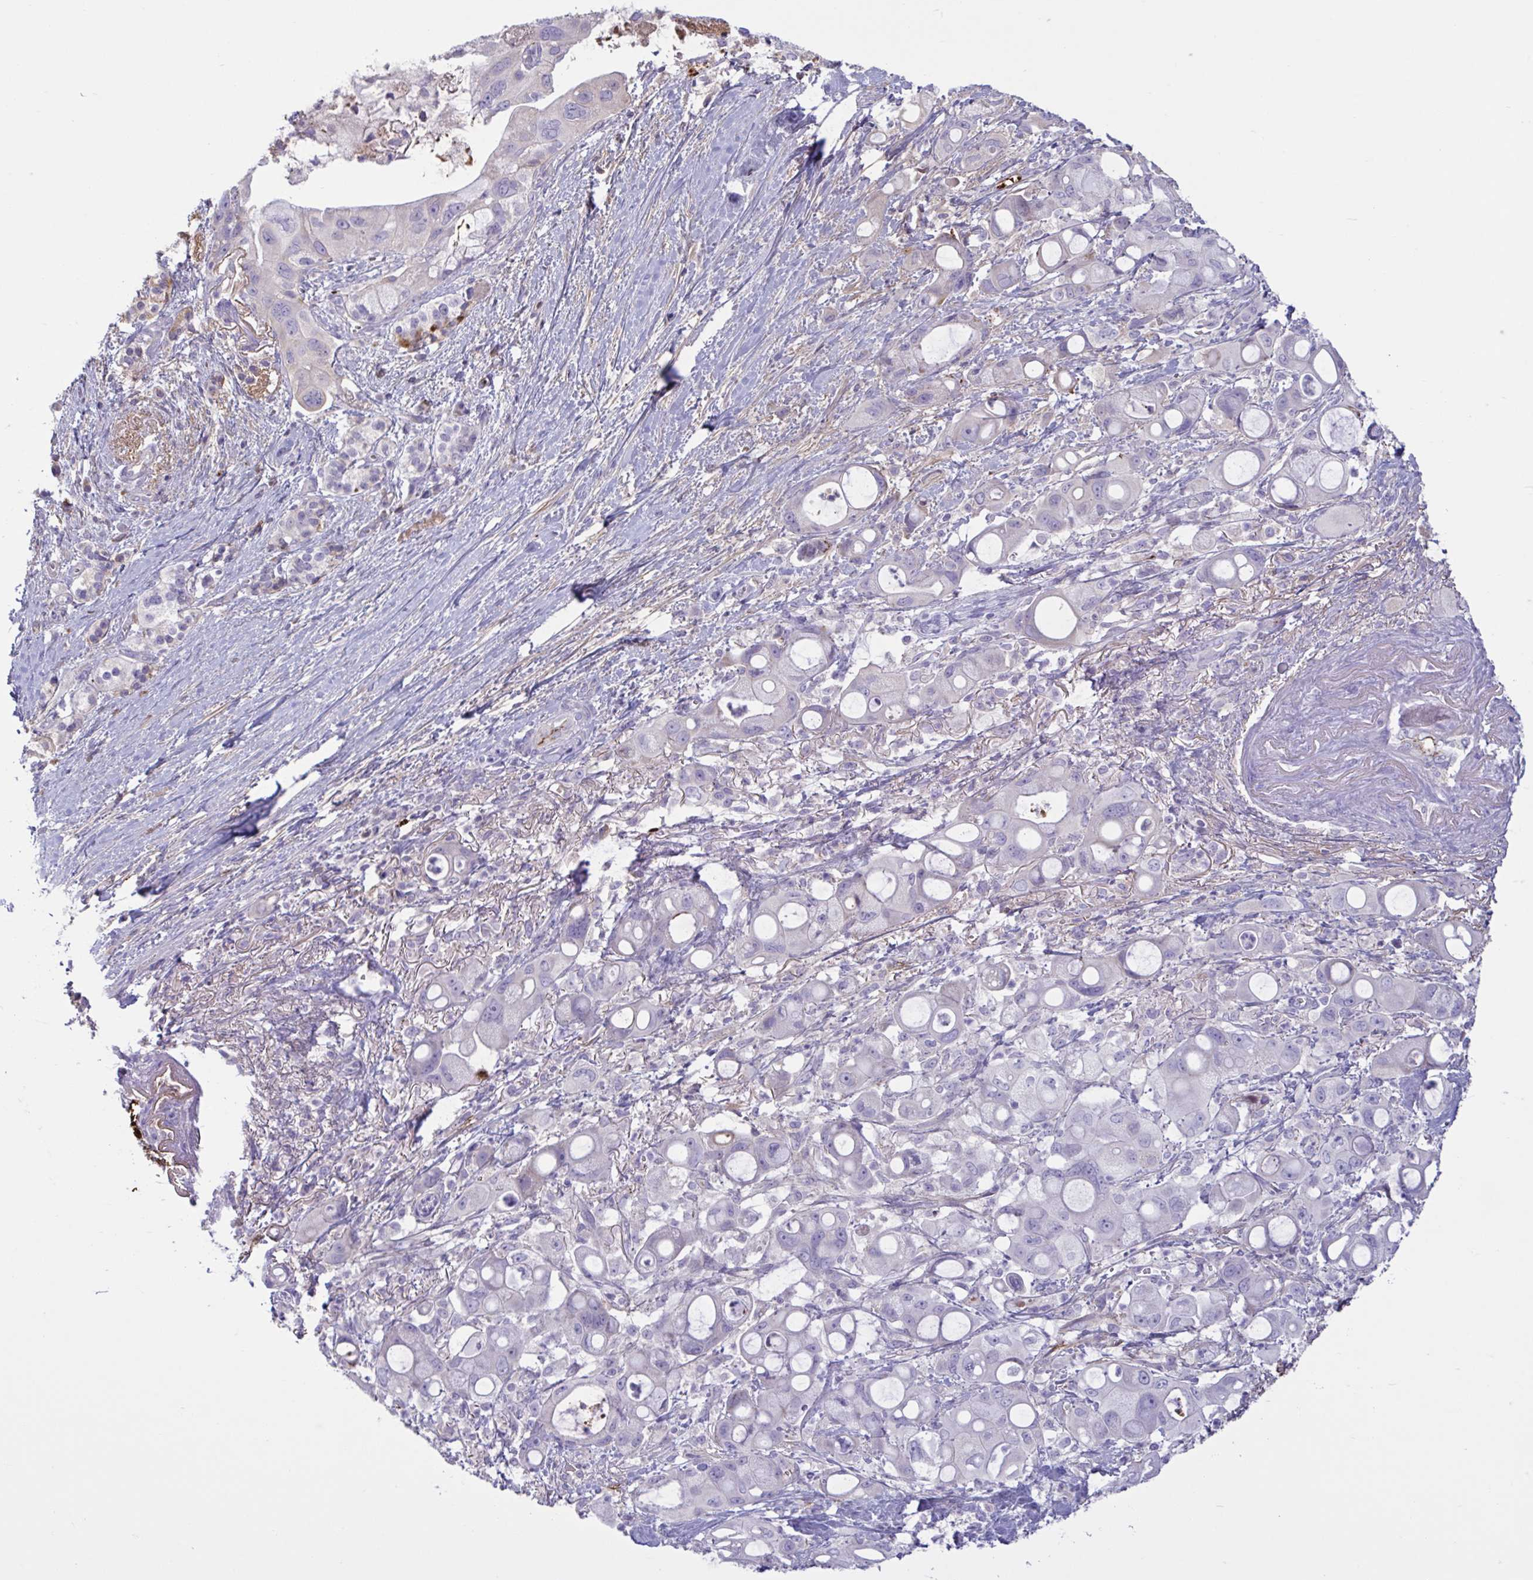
{"staining": {"intensity": "negative", "quantity": "none", "location": "none"}, "tissue": "pancreatic cancer", "cell_type": "Tumor cells", "image_type": "cancer", "snomed": [{"axis": "morphology", "description": "Adenocarcinoma, NOS"}, {"axis": "topography", "description": "Pancreas"}], "caption": "There is no significant staining in tumor cells of pancreatic cancer (adenocarcinoma). (DAB (3,3'-diaminobenzidine) IHC, high magnification).", "gene": "IL1R1", "patient": {"sex": "male", "age": 68}}